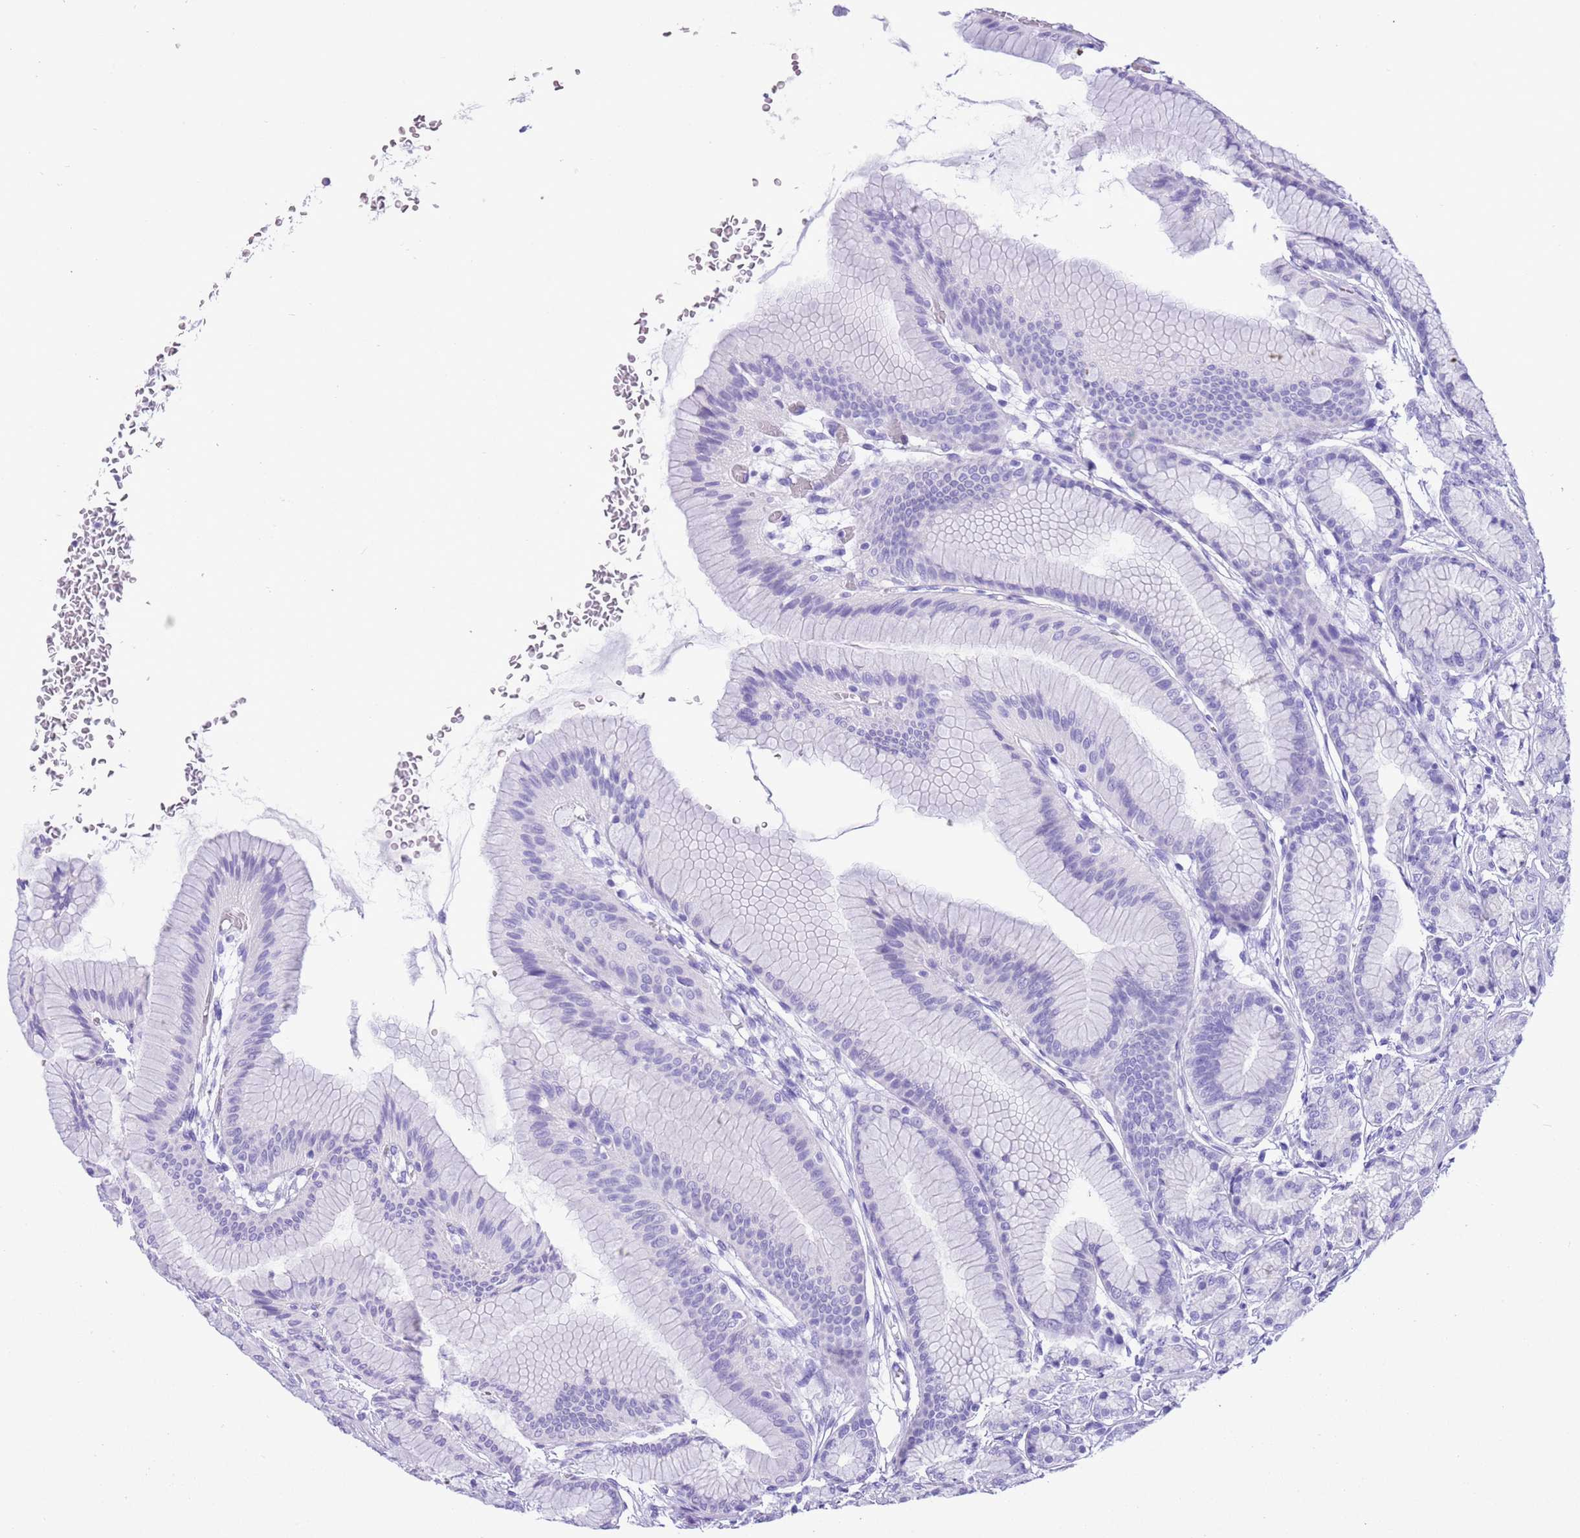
{"staining": {"intensity": "negative", "quantity": "none", "location": "none"}, "tissue": "stomach", "cell_type": "Glandular cells", "image_type": "normal", "snomed": [{"axis": "morphology", "description": "Normal tissue, NOS"}, {"axis": "morphology", "description": "Adenocarcinoma, NOS"}, {"axis": "morphology", "description": "Adenocarcinoma, High grade"}, {"axis": "topography", "description": "Stomach, upper"}, {"axis": "topography", "description": "Stomach"}], "caption": "IHC micrograph of normal human stomach stained for a protein (brown), which displays no positivity in glandular cells.", "gene": "TMEM185A", "patient": {"sex": "female", "age": 65}}